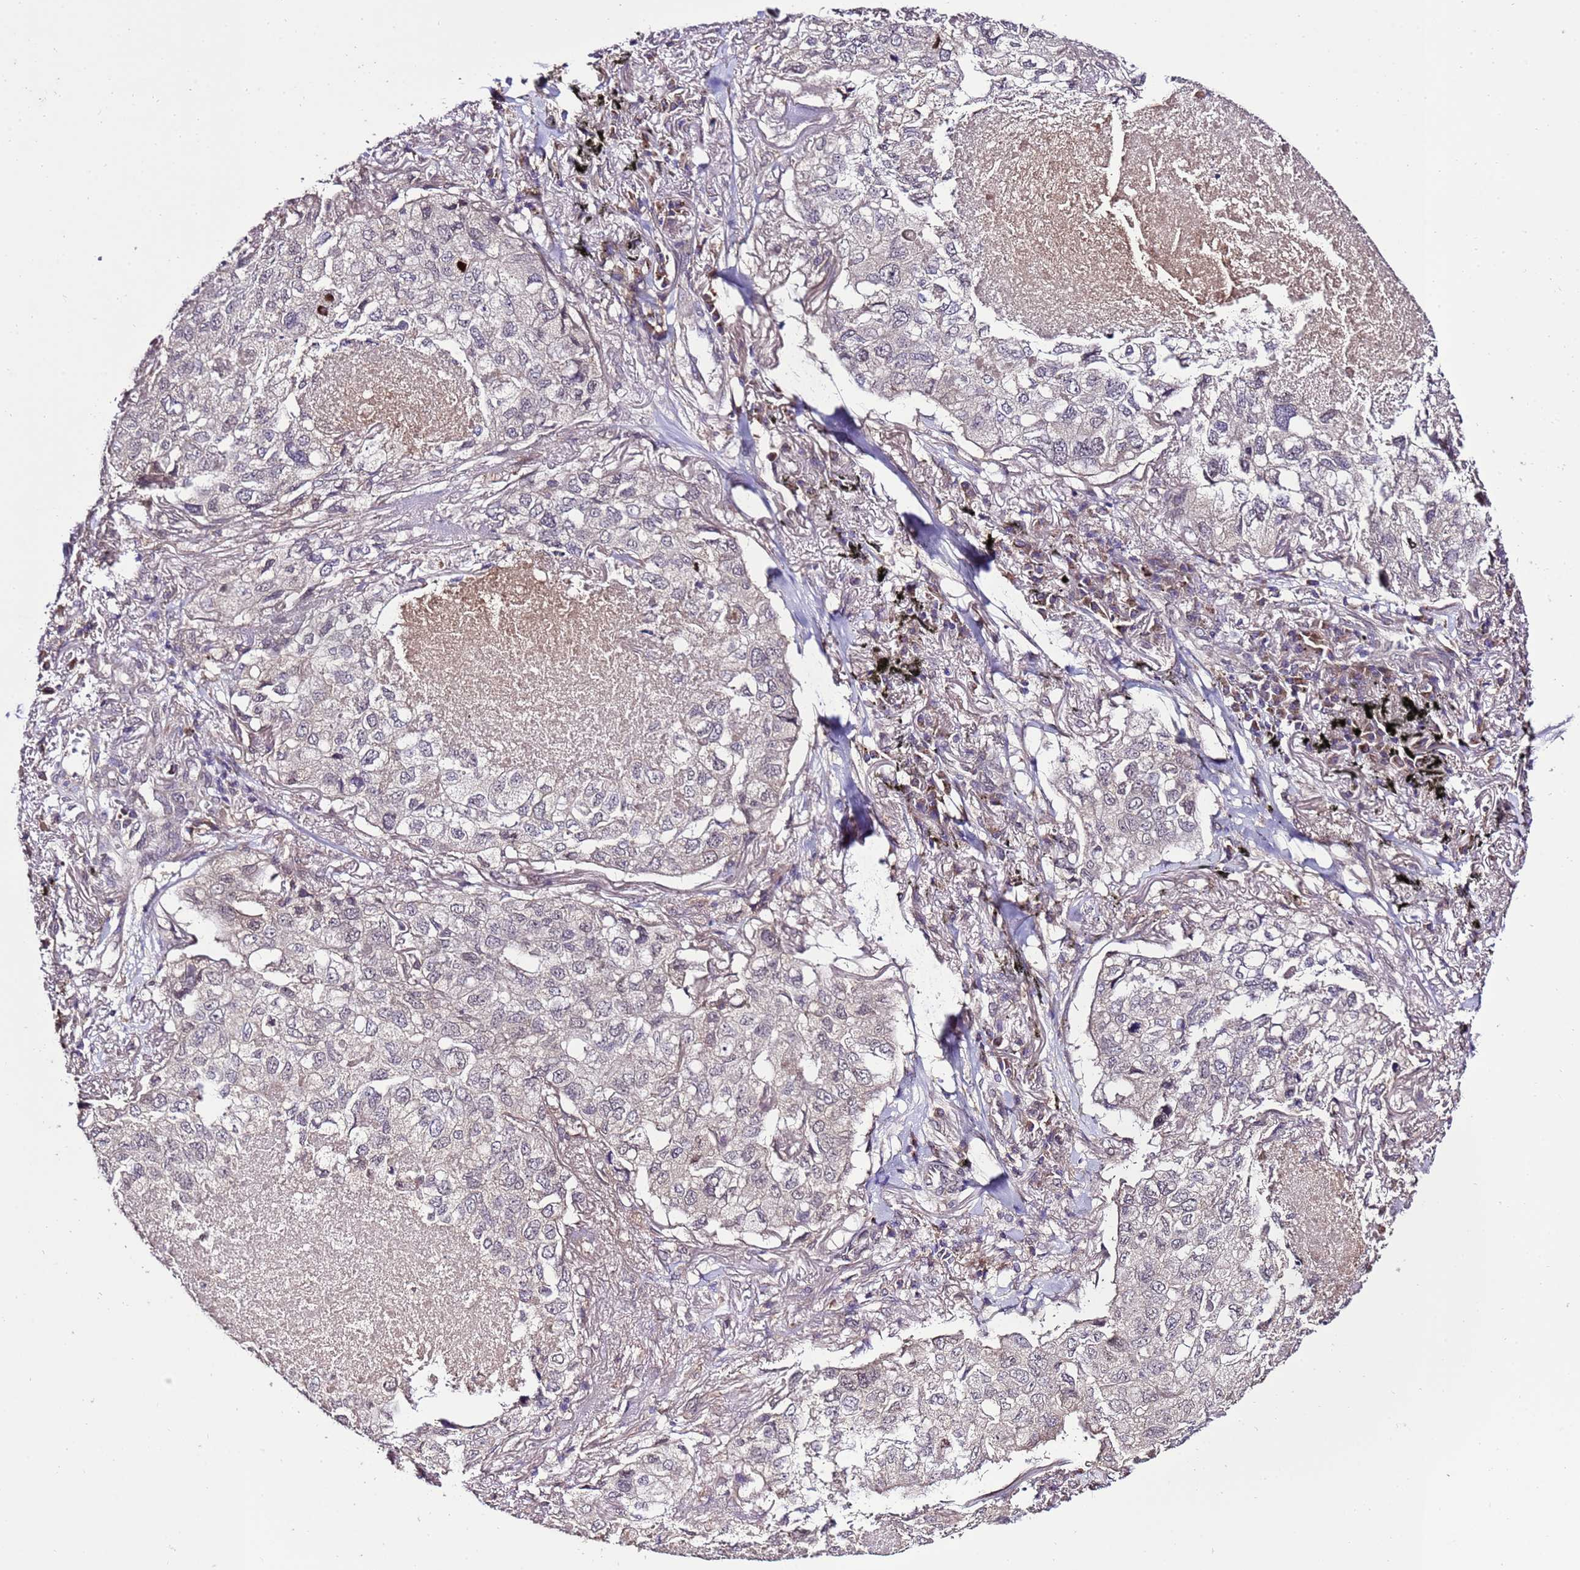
{"staining": {"intensity": "negative", "quantity": "none", "location": "none"}, "tissue": "lung cancer", "cell_type": "Tumor cells", "image_type": "cancer", "snomed": [{"axis": "morphology", "description": "Adenocarcinoma, NOS"}, {"axis": "topography", "description": "Lung"}], "caption": "Lung cancer was stained to show a protein in brown. There is no significant positivity in tumor cells.", "gene": "ZNF329", "patient": {"sex": "male", "age": 65}}